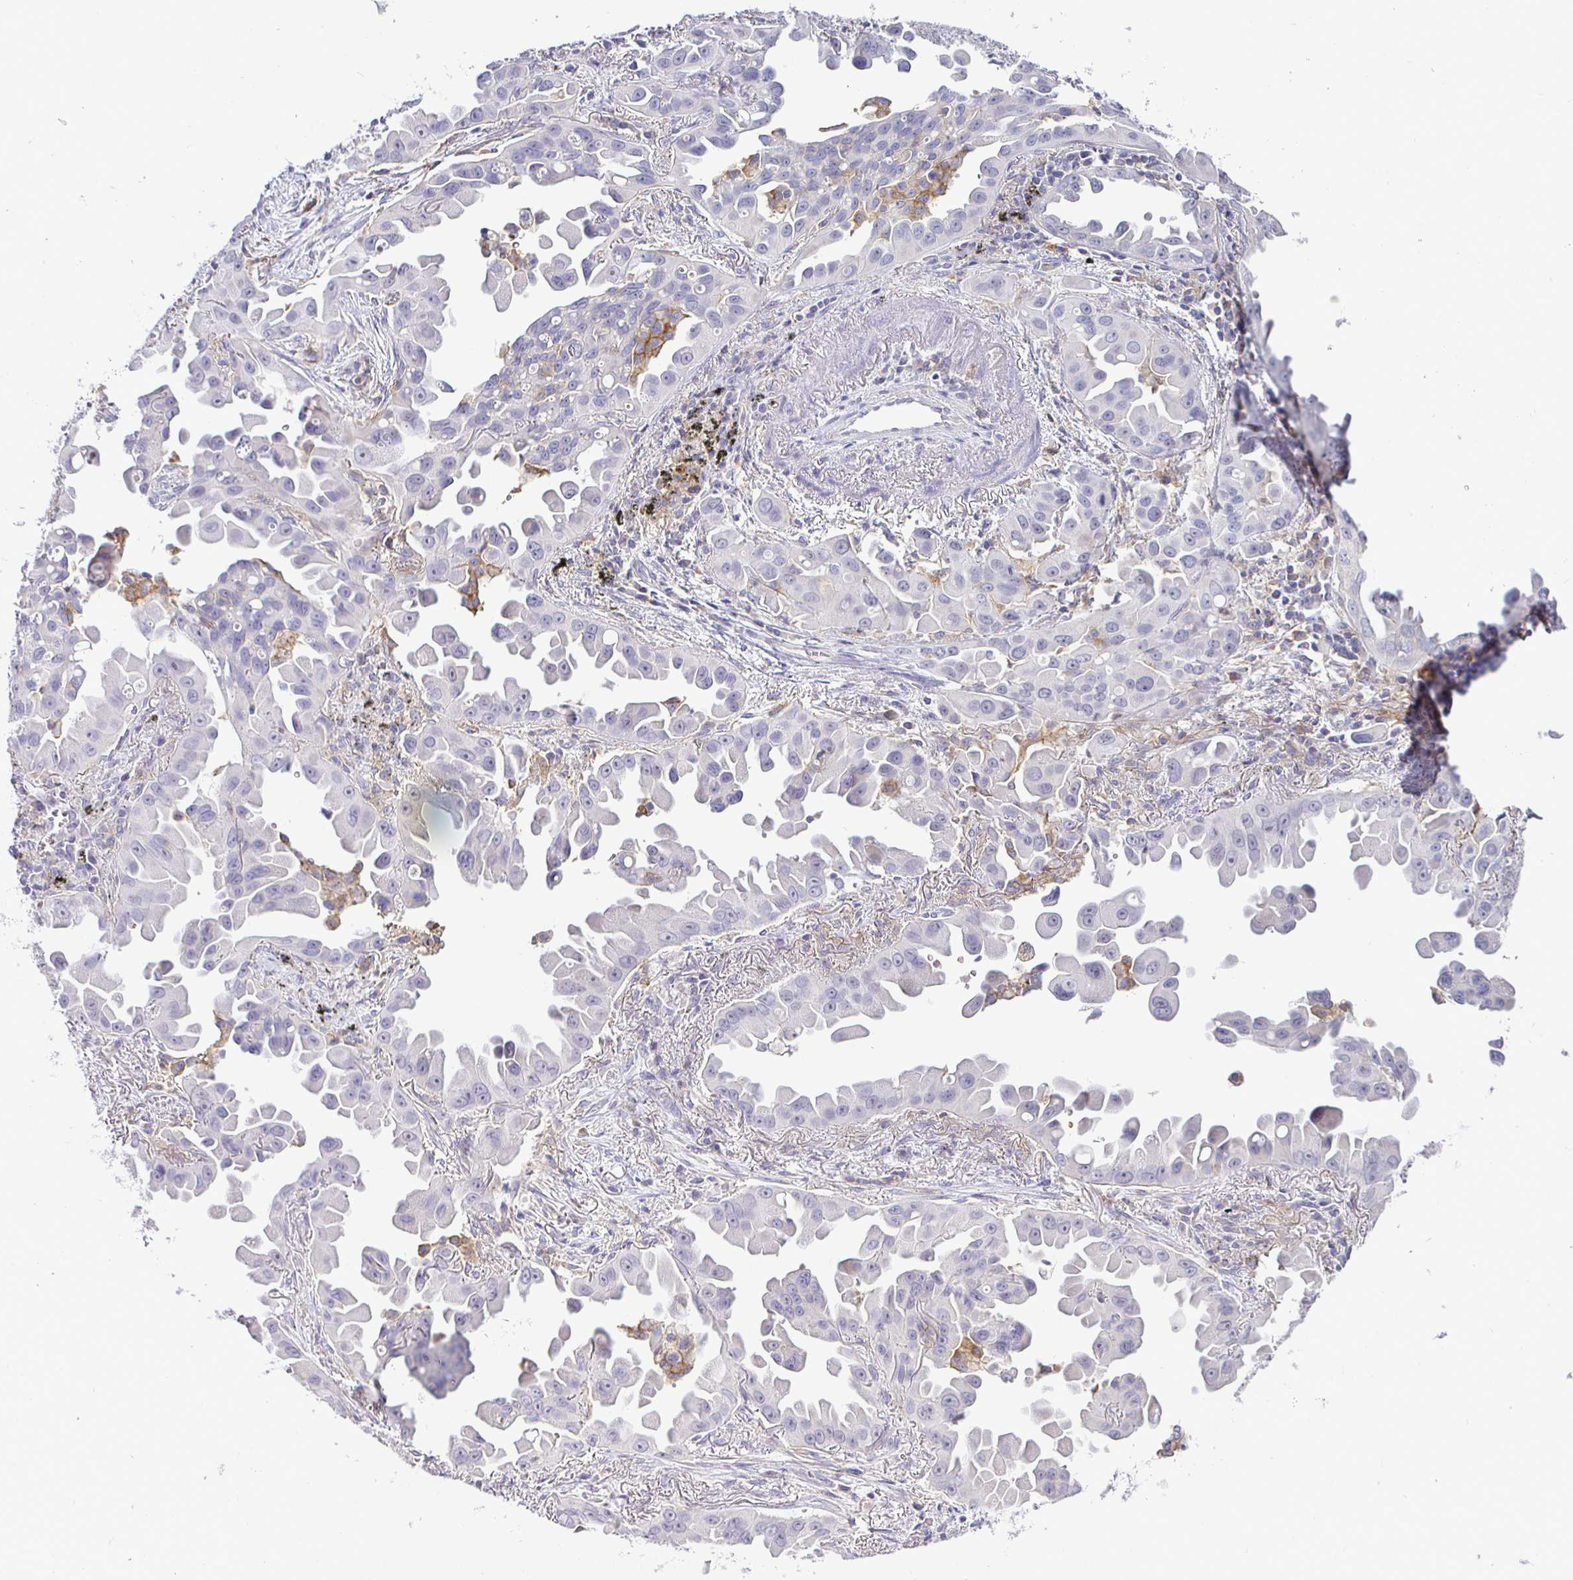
{"staining": {"intensity": "negative", "quantity": "none", "location": "none"}, "tissue": "lung cancer", "cell_type": "Tumor cells", "image_type": "cancer", "snomed": [{"axis": "morphology", "description": "Adenocarcinoma, NOS"}, {"axis": "topography", "description": "Lung"}], "caption": "The immunohistochemistry image has no significant positivity in tumor cells of lung cancer (adenocarcinoma) tissue.", "gene": "SIRPA", "patient": {"sex": "male", "age": 68}}